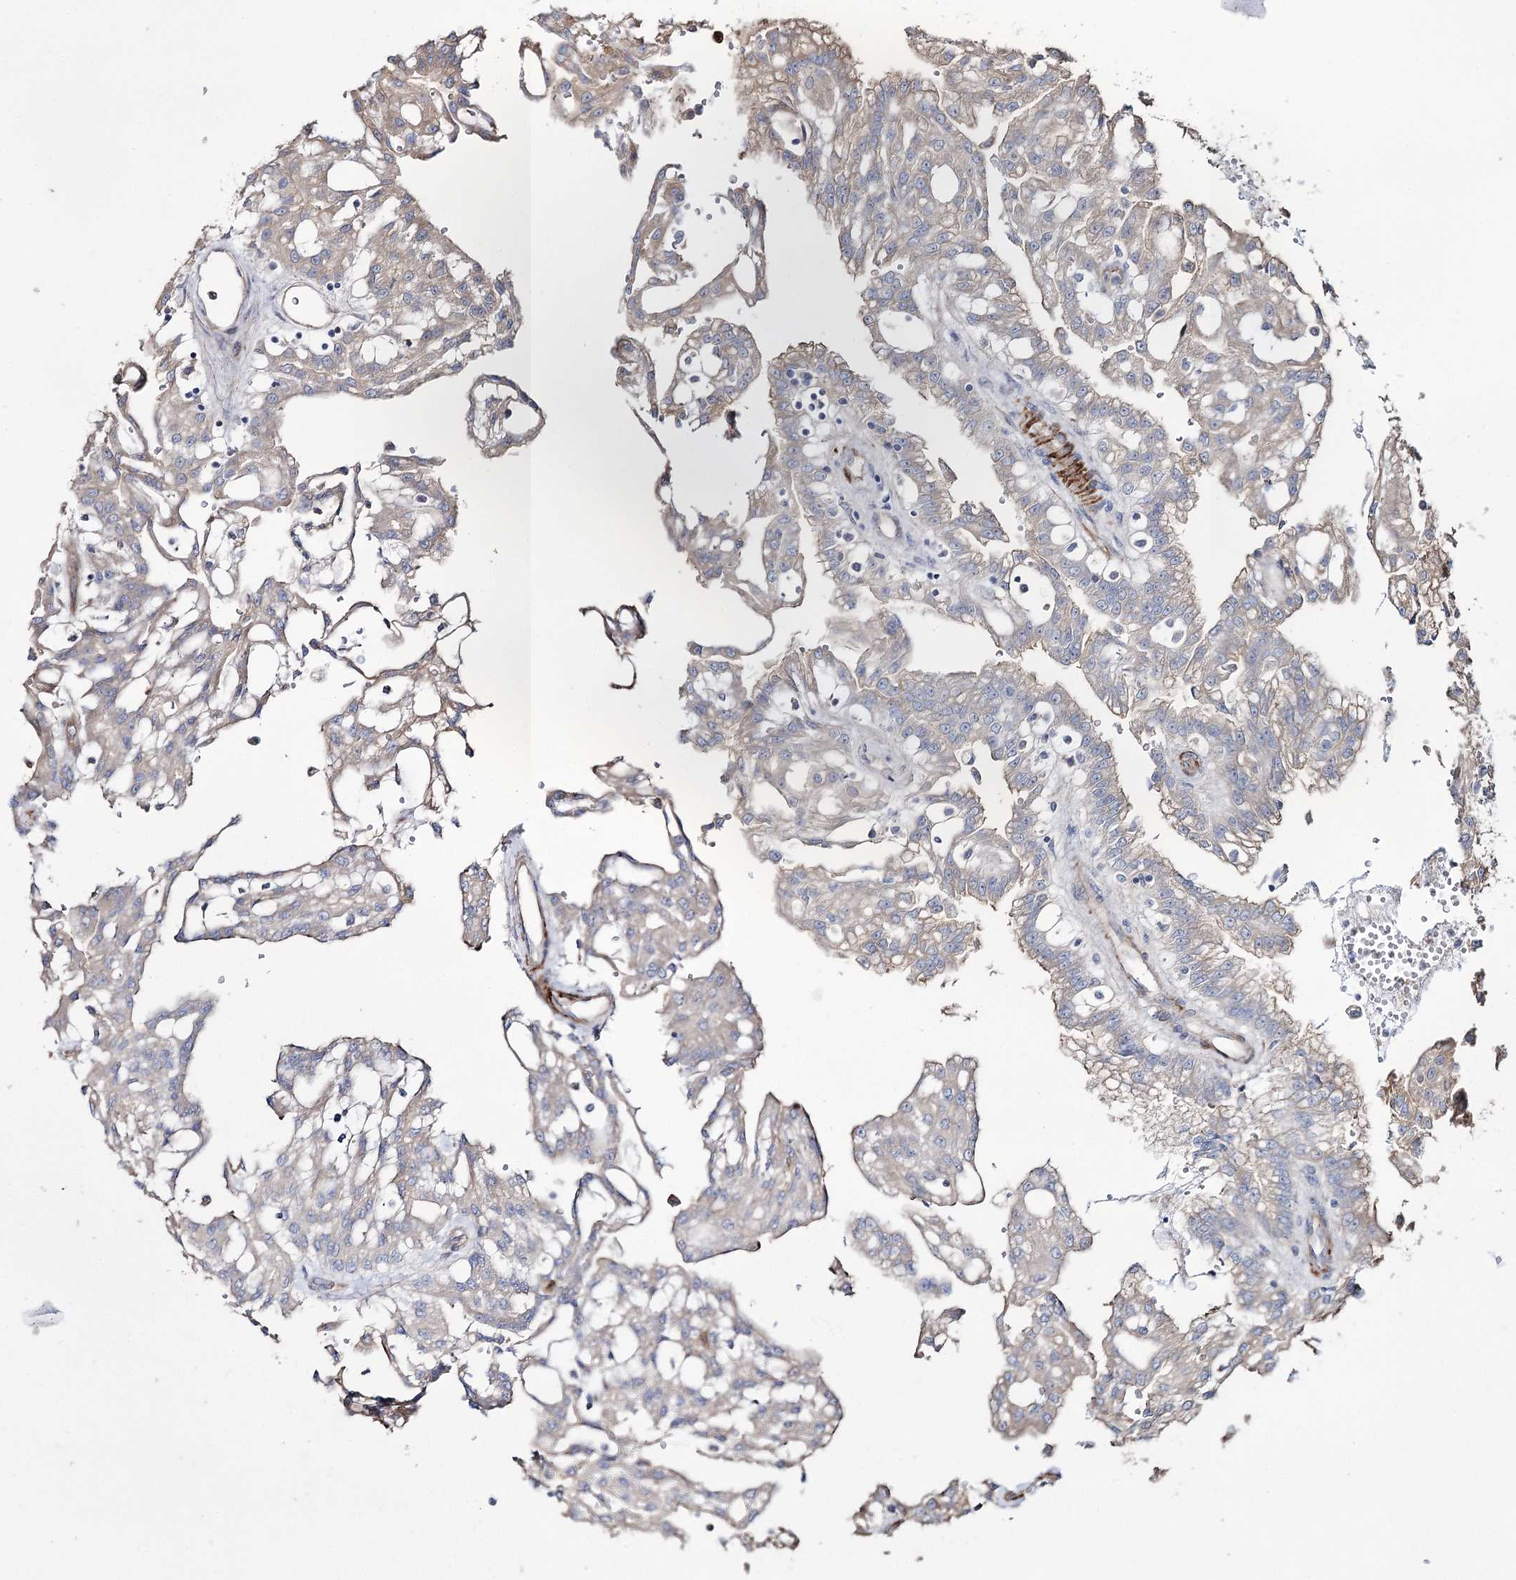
{"staining": {"intensity": "negative", "quantity": "none", "location": "none"}, "tissue": "renal cancer", "cell_type": "Tumor cells", "image_type": "cancer", "snomed": [{"axis": "morphology", "description": "Adenocarcinoma, NOS"}, {"axis": "topography", "description": "Kidney"}], "caption": "High magnification brightfield microscopy of adenocarcinoma (renal) stained with DAB (3,3'-diaminobenzidine) (brown) and counterstained with hematoxylin (blue): tumor cells show no significant expression.", "gene": "SUMF1", "patient": {"sex": "male", "age": 63}}